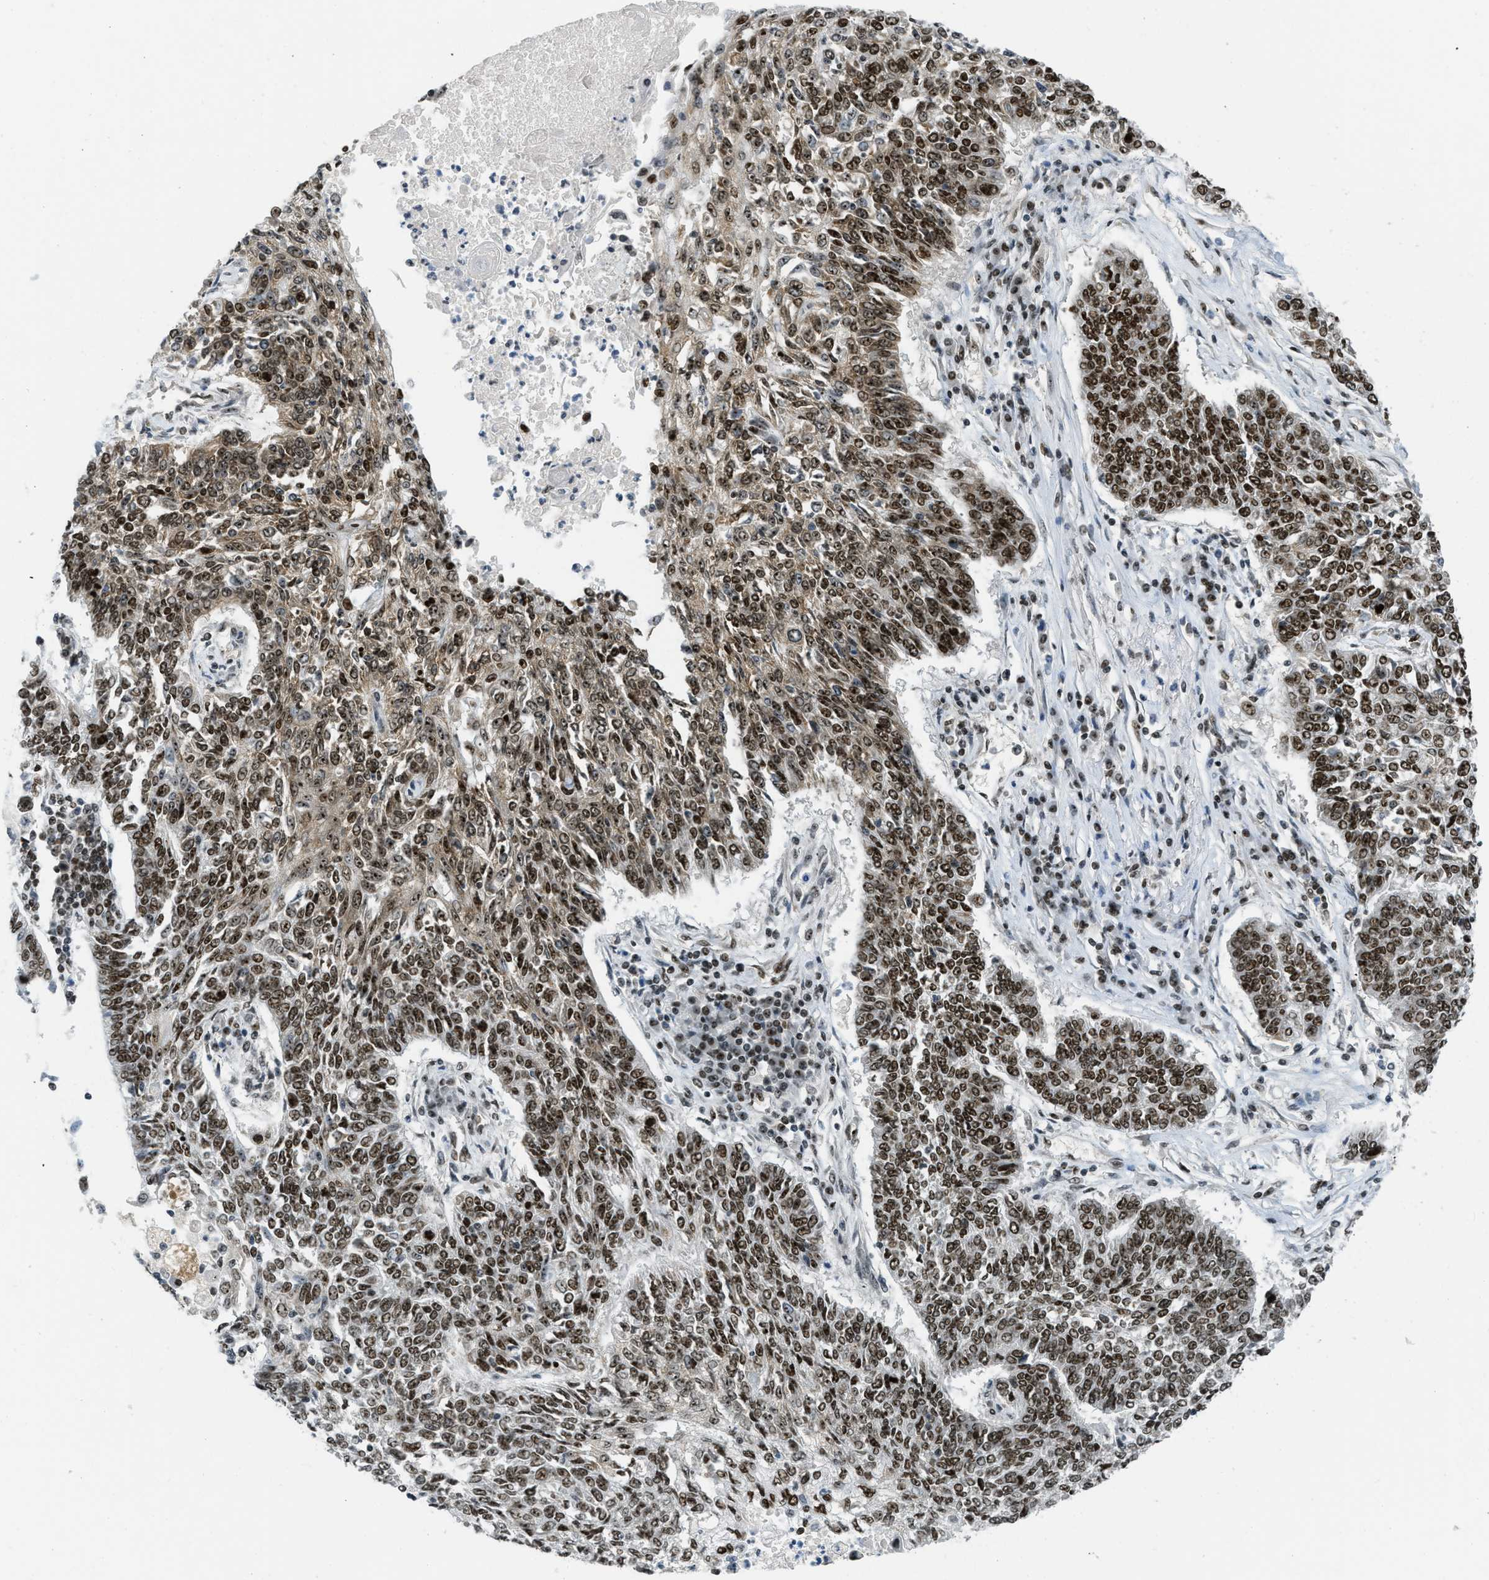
{"staining": {"intensity": "moderate", "quantity": ">75%", "location": "nuclear"}, "tissue": "lung cancer", "cell_type": "Tumor cells", "image_type": "cancer", "snomed": [{"axis": "morphology", "description": "Normal tissue, NOS"}, {"axis": "morphology", "description": "Squamous cell carcinoma, NOS"}, {"axis": "topography", "description": "Cartilage tissue"}, {"axis": "topography", "description": "Bronchus"}, {"axis": "topography", "description": "Lung"}], "caption": "Squamous cell carcinoma (lung) stained with immunohistochemistry (IHC) exhibits moderate nuclear staining in approximately >75% of tumor cells.", "gene": "URB1", "patient": {"sex": "female", "age": 49}}